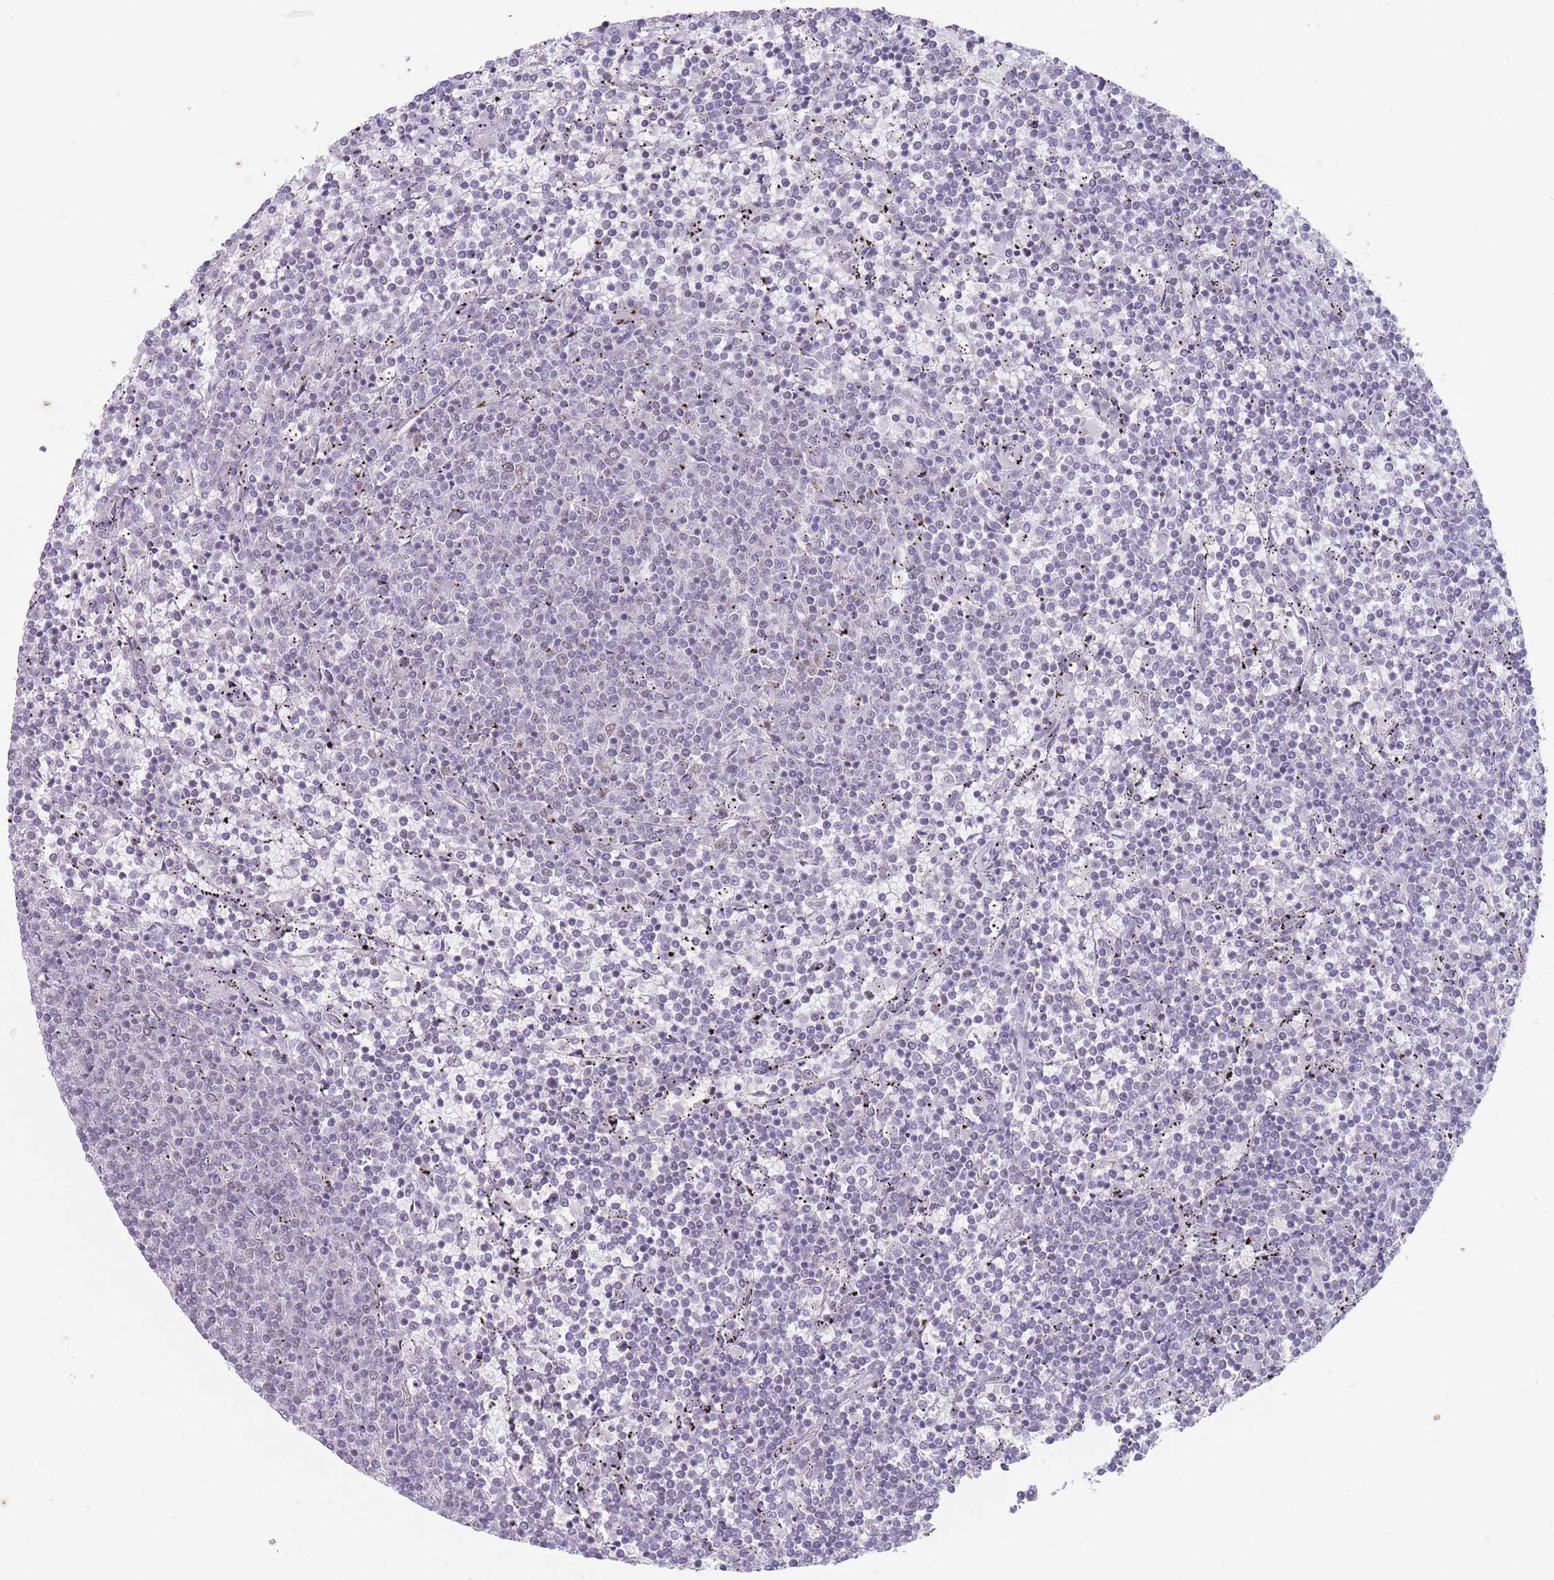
{"staining": {"intensity": "negative", "quantity": "none", "location": "none"}, "tissue": "lymphoma", "cell_type": "Tumor cells", "image_type": "cancer", "snomed": [{"axis": "morphology", "description": "Malignant lymphoma, non-Hodgkin's type, Low grade"}, {"axis": "topography", "description": "Spleen"}], "caption": "Micrograph shows no protein staining in tumor cells of malignant lymphoma, non-Hodgkin's type (low-grade) tissue. (DAB (3,3'-diaminobenzidine) immunohistochemistry (IHC) with hematoxylin counter stain).", "gene": "ARID3B", "patient": {"sex": "female", "age": 50}}